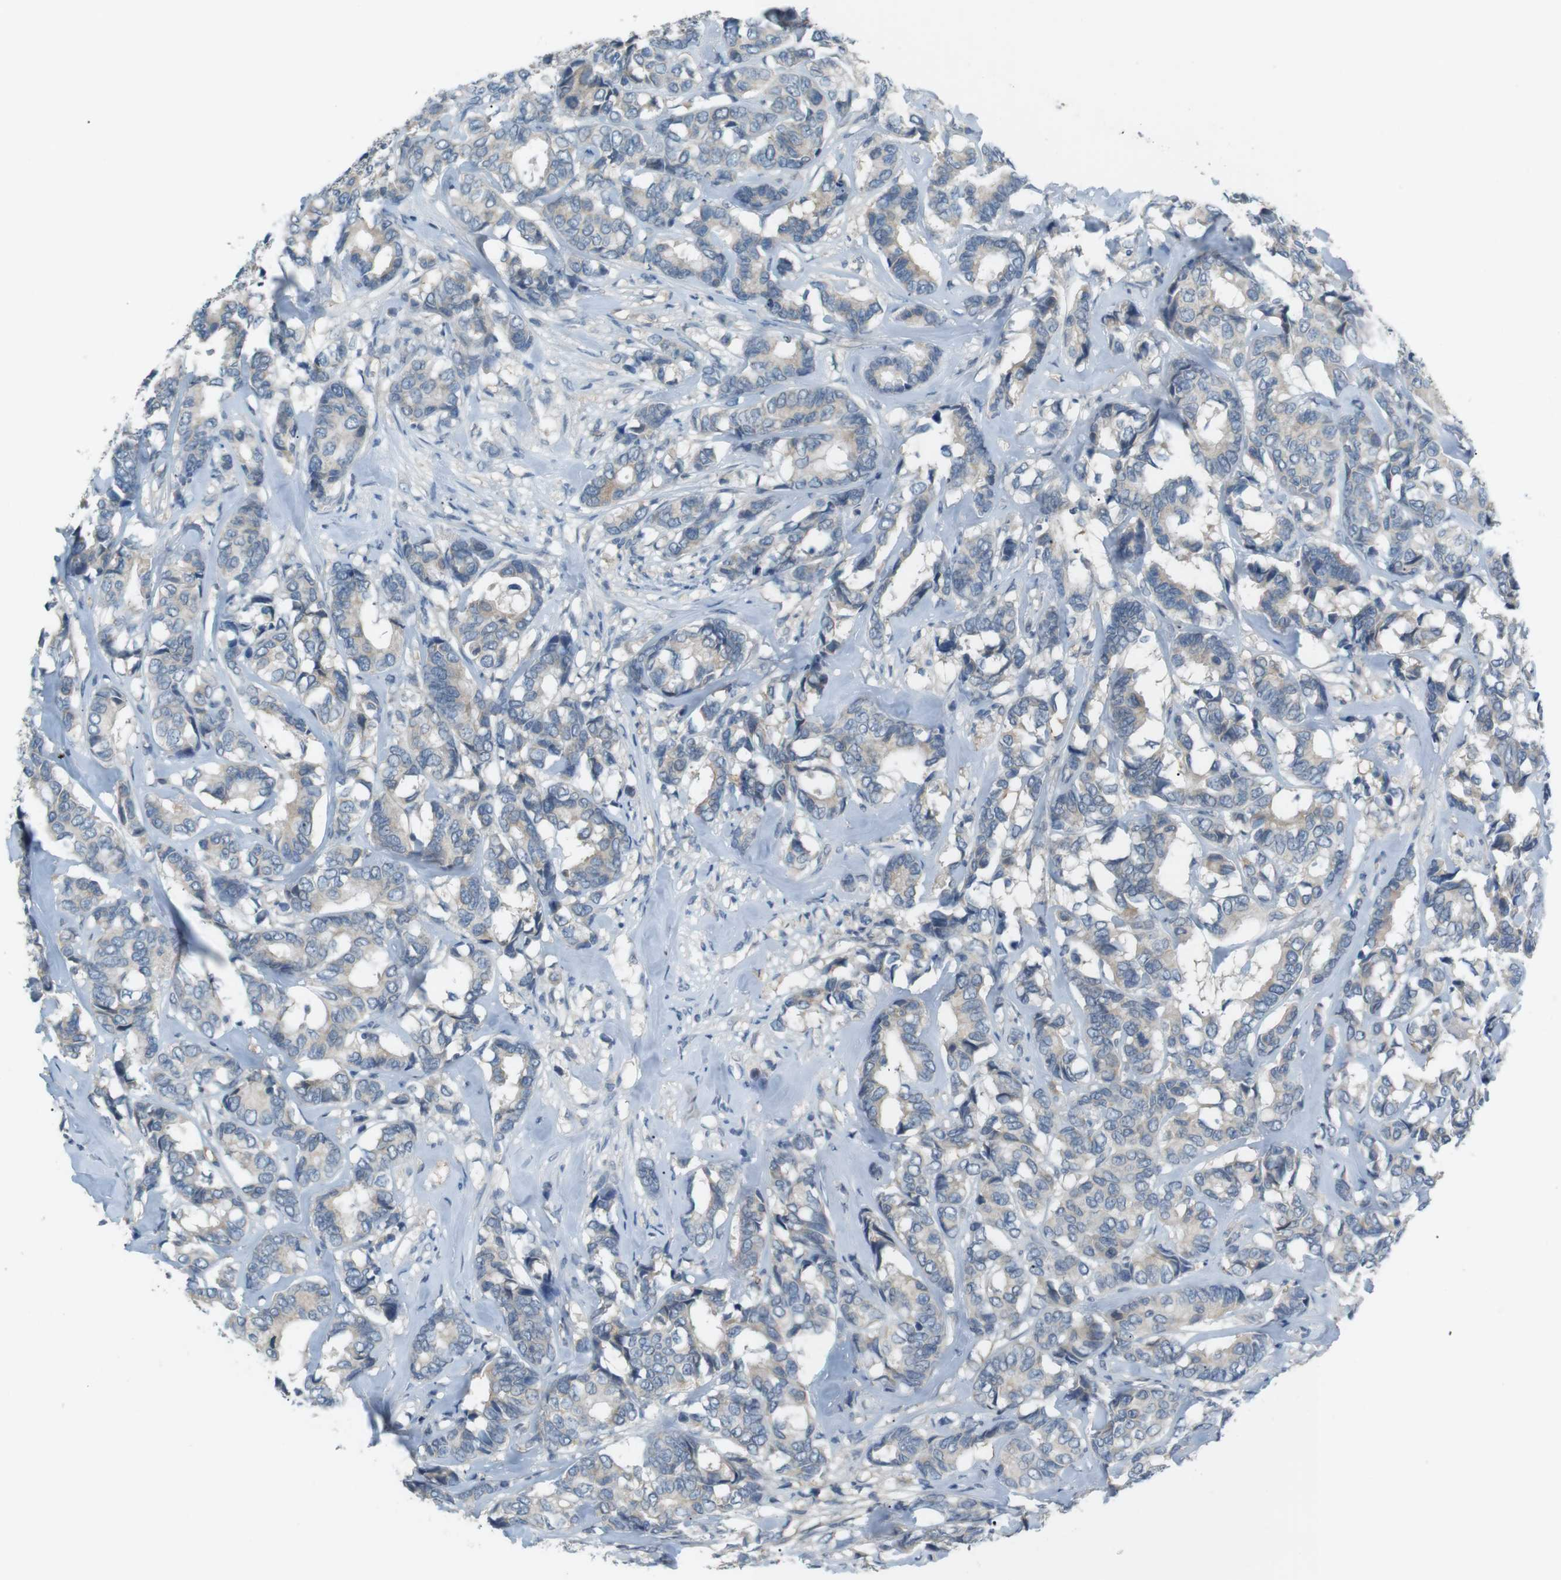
{"staining": {"intensity": "weak", "quantity": "<25%", "location": "cytoplasmic/membranous"}, "tissue": "breast cancer", "cell_type": "Tumor cells", "image_type": "cancer", "snomed": [{"axis": "morphology", "description": "Duct carcinoma"}, {"axis": "topography", "description": "Breast"}], "caption": "The immunohistochemistry micrograph has no significant expression in tumor cells of breast cancer (invasive ductal carcinoma) tissue.", "gene": "RTN3", "patient": {"sex": "female", "age": 87}}